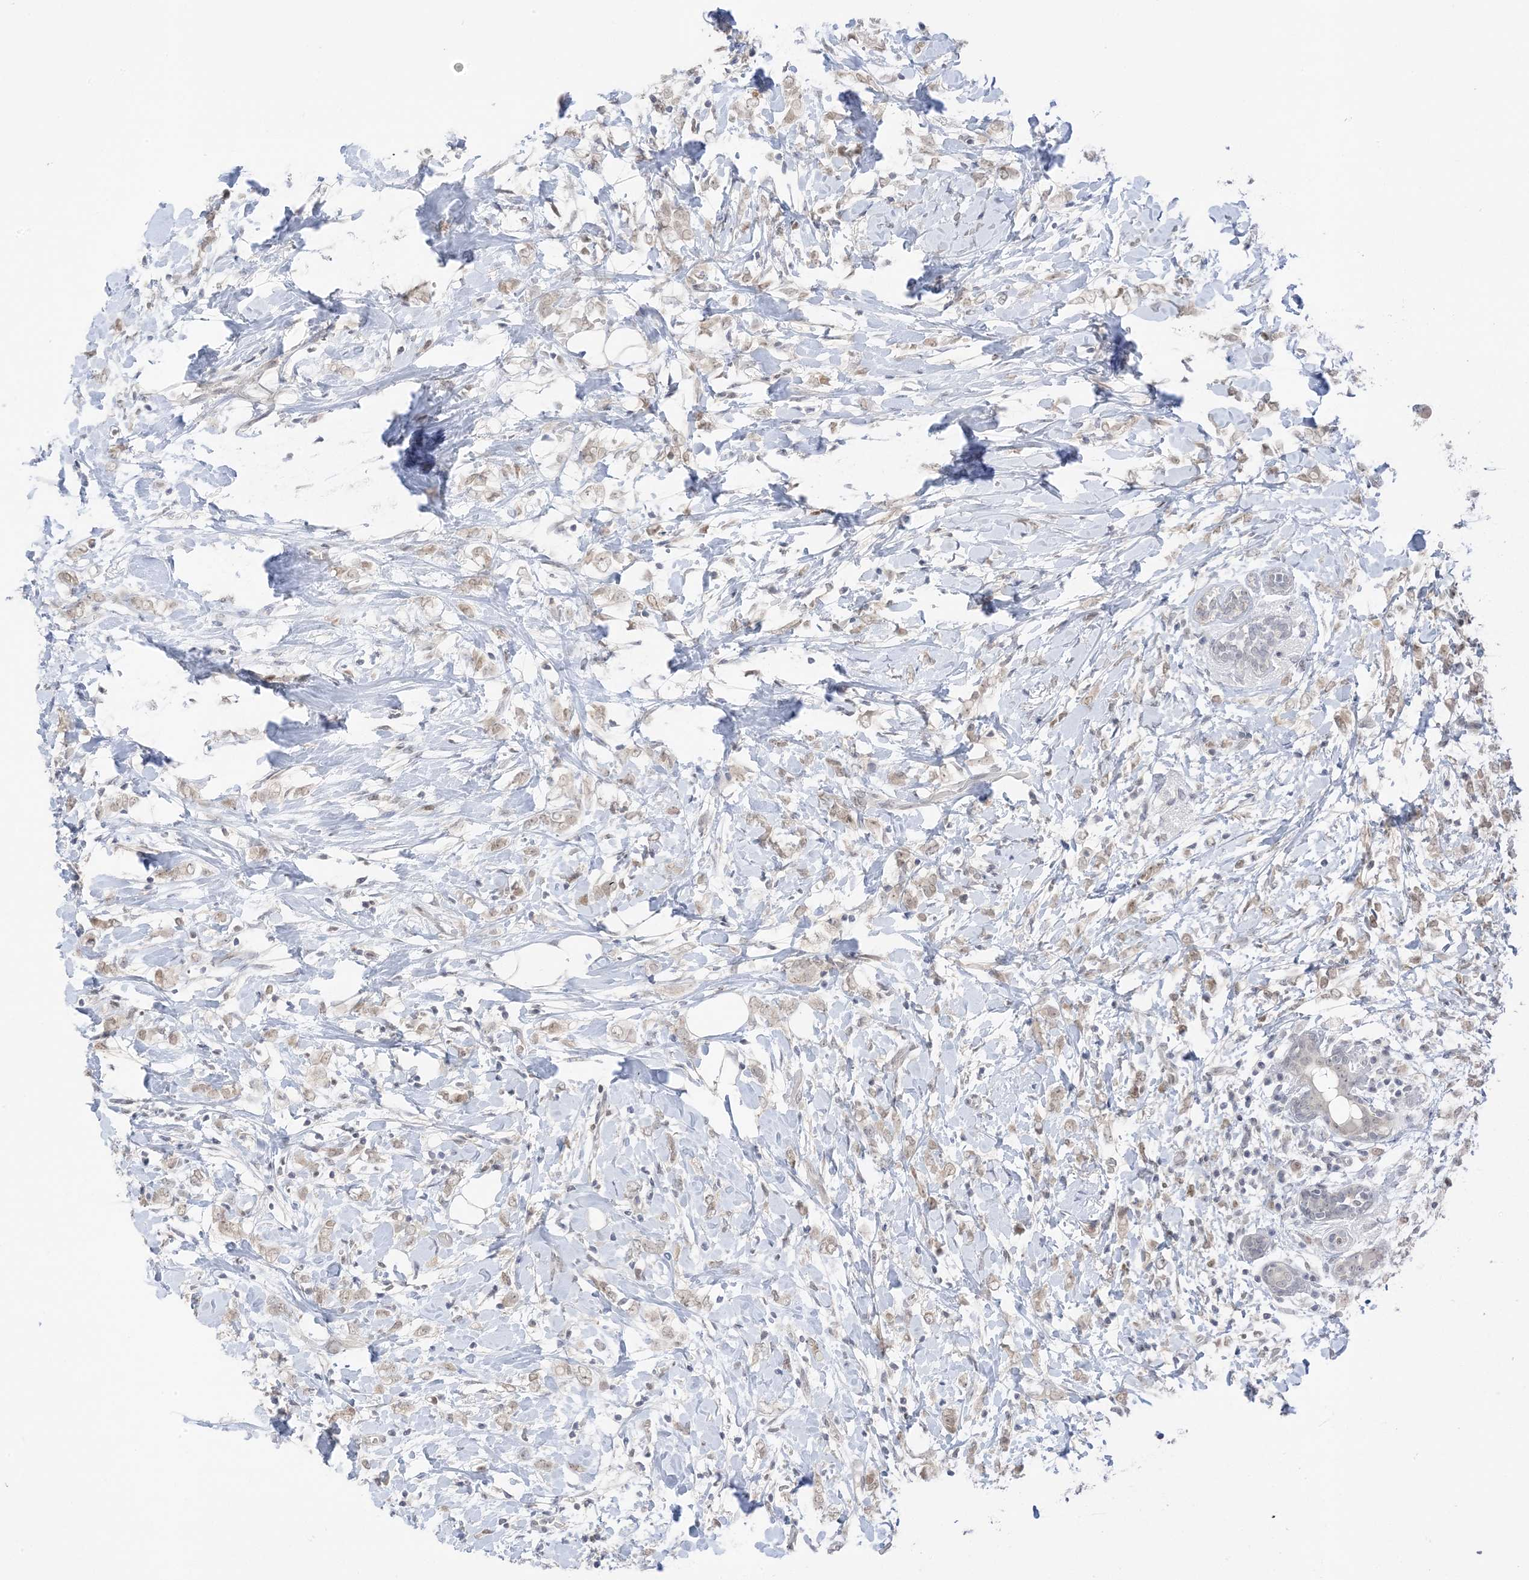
{"staining": {"intensity": "weak", "quantity": ">75%", "location": "nuclear"}, "tissue": "breast cancer", "cell_type": "Tumor cells", "image_type": "cancer", "snomed": [{"axis": "morphology", "description": "Normal tissue, NOS"}, {"axis": "morphology", "description": "Lobular carcinoma"}, {"axis": "topography", "description": "Breast"}], "caption": "Immunohistochemical staining of lobular carcinoma (breast) displays low levels of weak nuclear protein staining in about >75% of tumor cells.", "gene": "MSL3", "patient": {"sex": "female", "age": 47}}